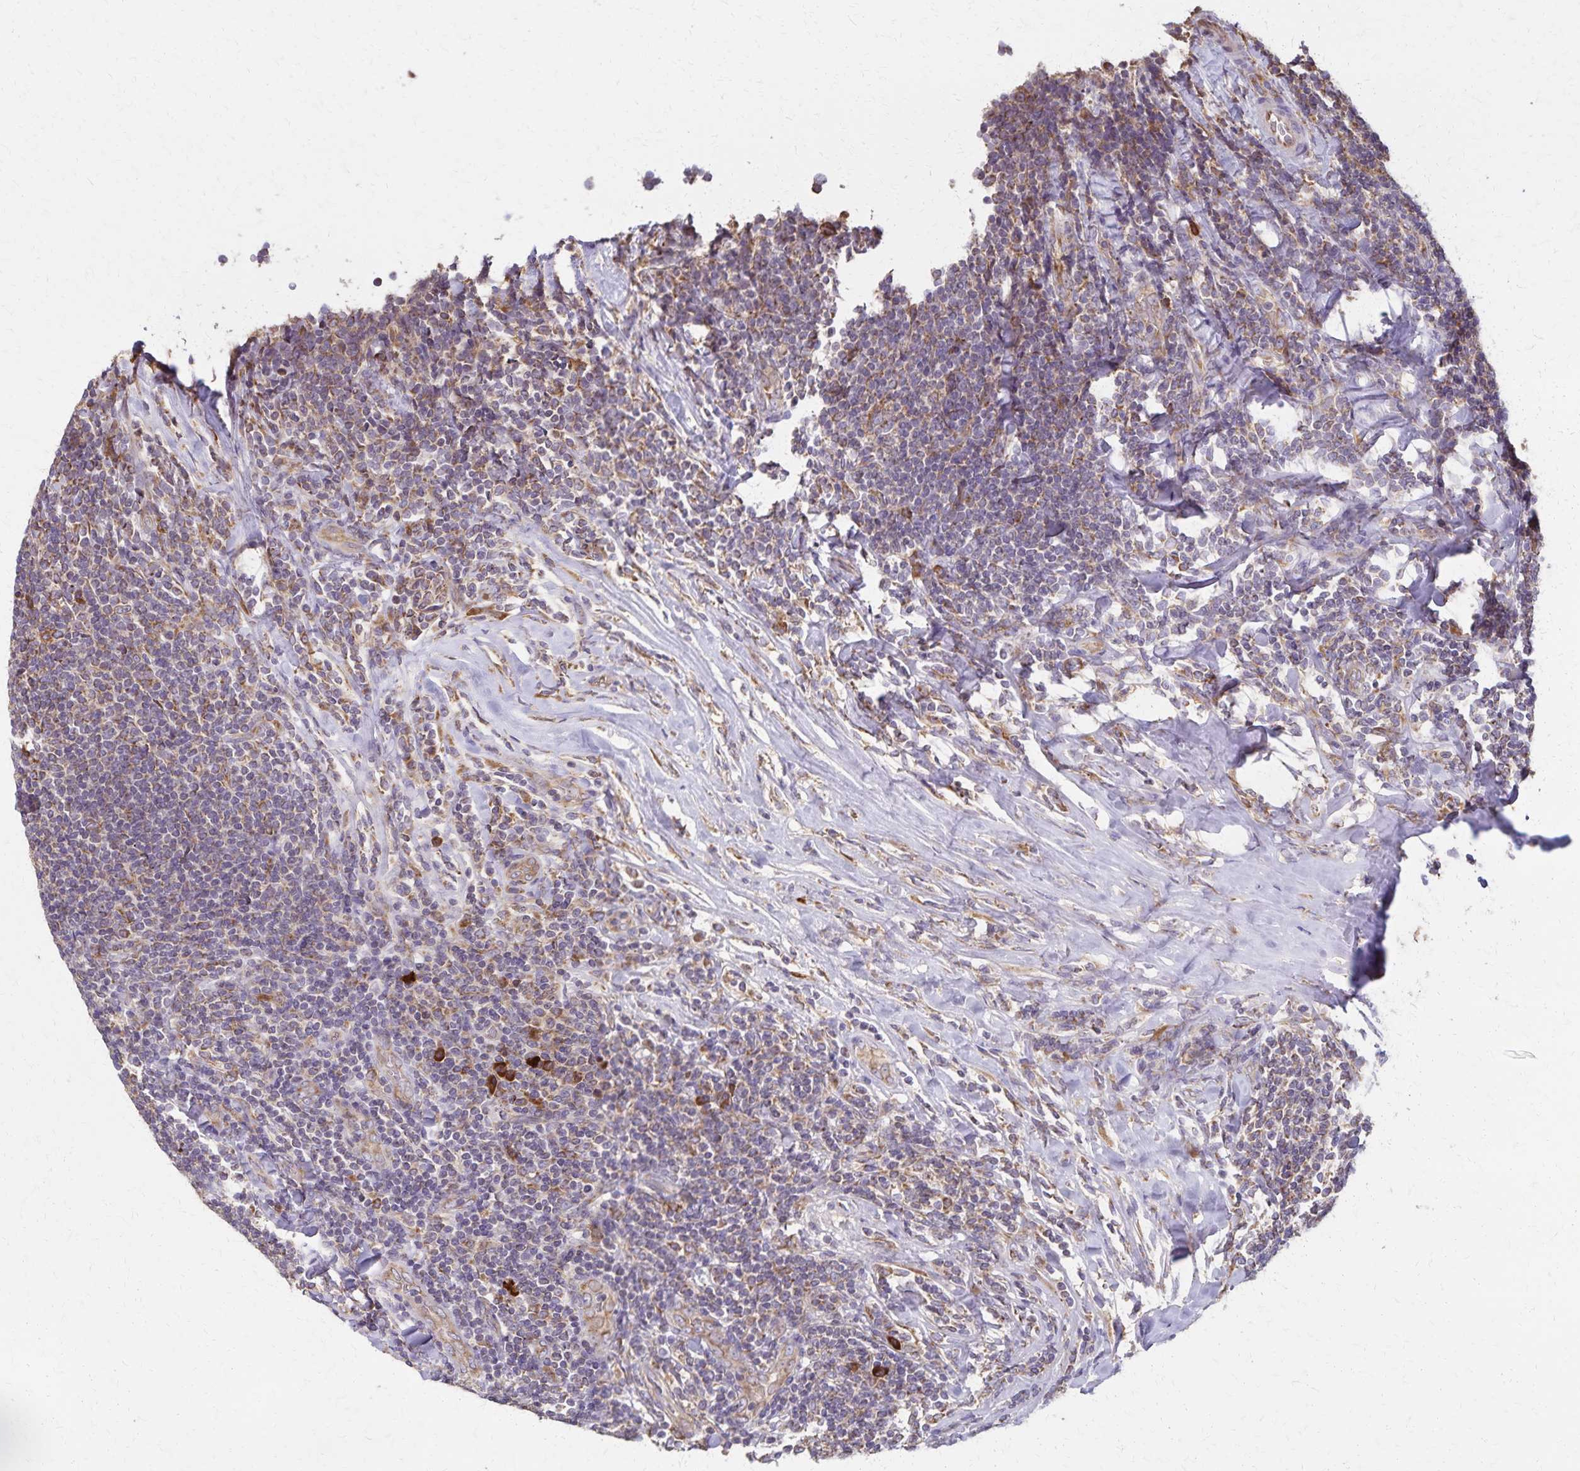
{"staining": {"intensity": "weak", "quantity": "25%-75%", "location": "cytoplasmic/membranous"}, "tissue": "lymphoma", "cell_type": "Tumor cells", "image_type": "cancer", "snomed": [{"axis": "morphology", "description": "Malignant lymphoma, non-Hodgkin's type, Low grade"}, {"axis": "topography", "description": "Lymph node"}], "caption": "Weak cytoplasmic/membranous expression is seen in about 25%-75% of tumor cells in low-grade malignant lymphoma, non-Hodgkin's type.", "gene": "RNF10", "patient": {"sex": "male", "age": 52}}